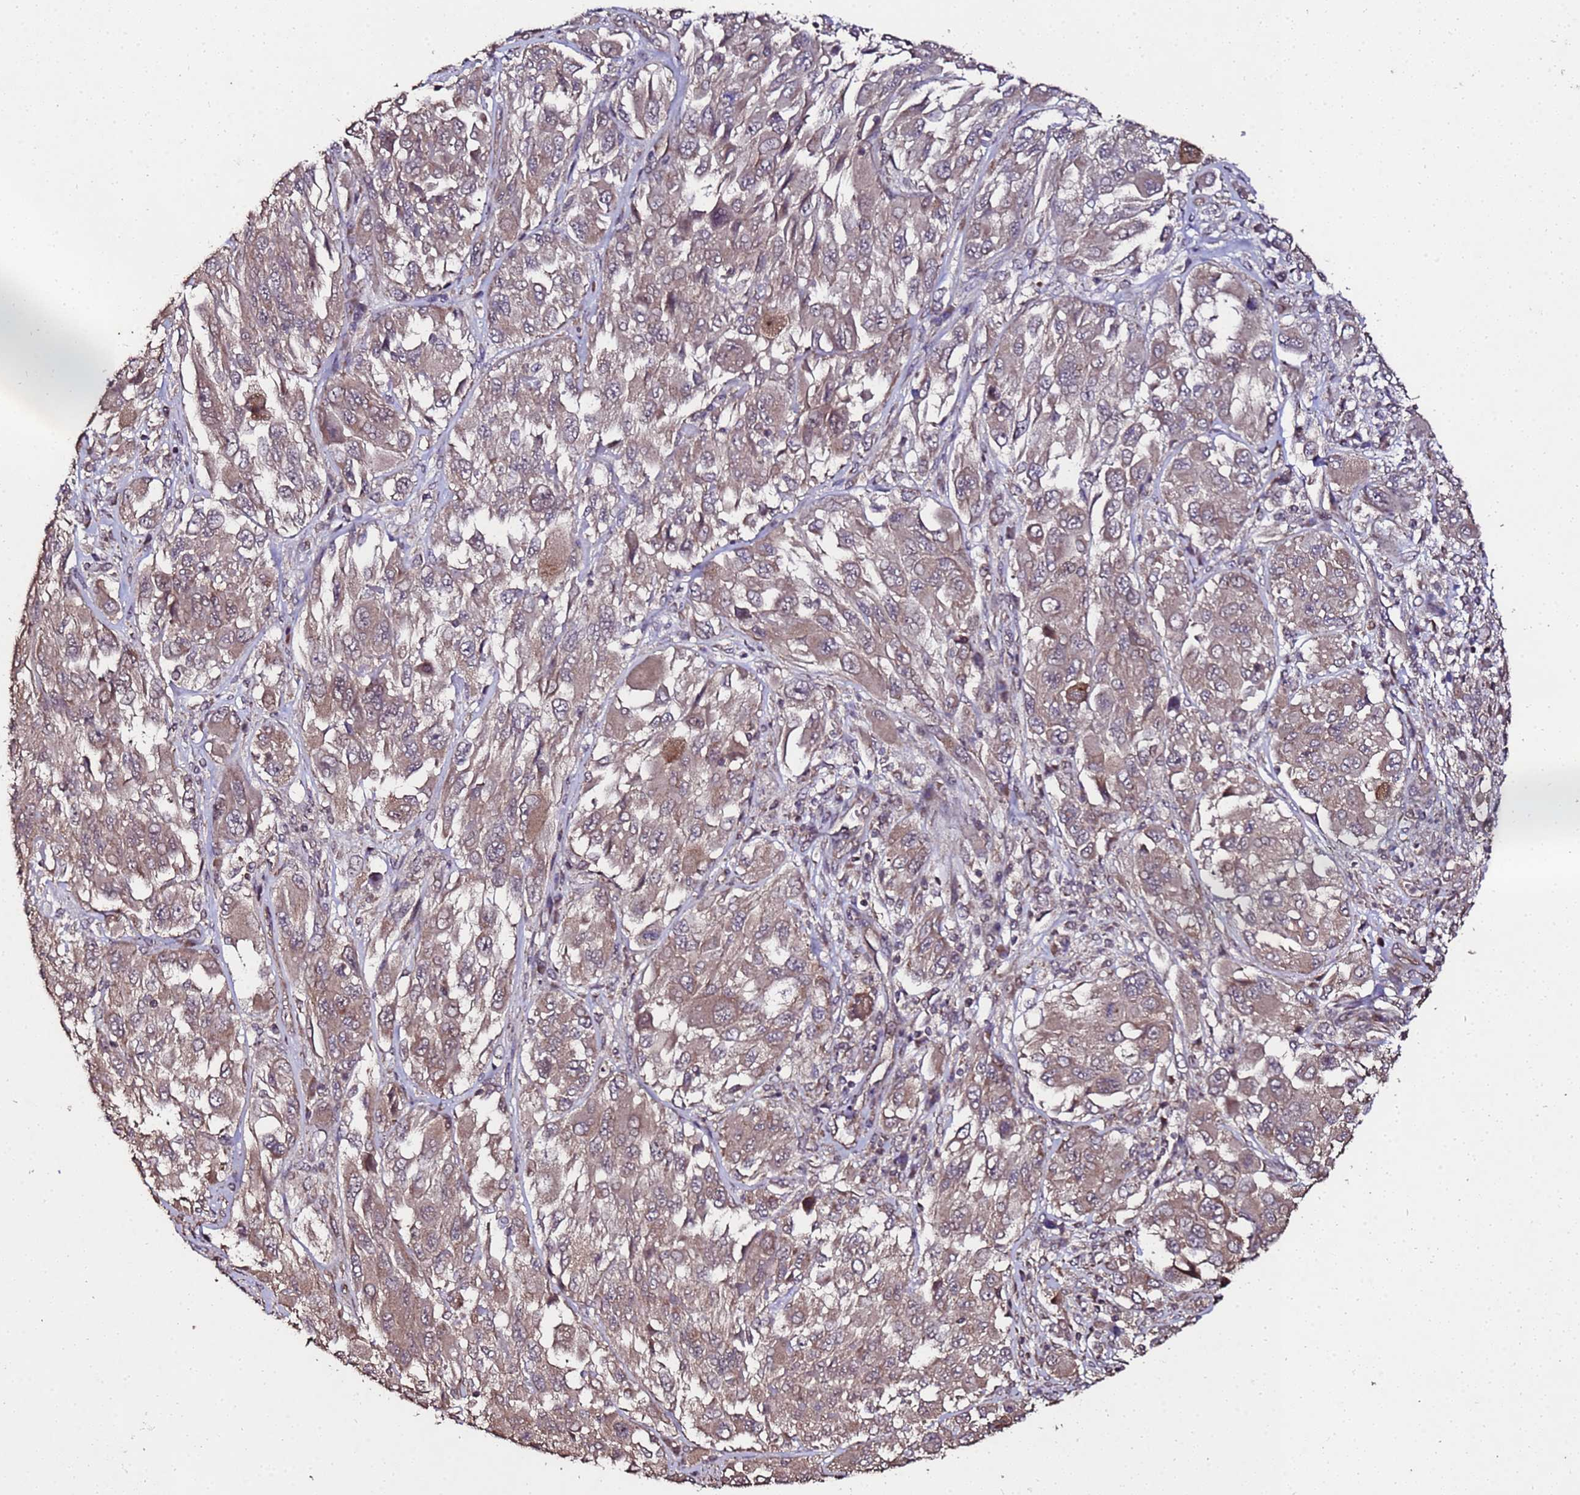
{"staining": {"intensity": "moderate", "quantity": ">75%", "location": "cytoplasmic/membranous"}, "tissue": "melanoma", "cell_type": "Tumor cells", "image_type": "cancer", "snomed": [{"axis": "morphology", "description": "Malignant melanoma, NOS"}, {"axis": "topography", "description": "Skin"}], "caption": "A photomicrograph of melanoma stained for a protein exhibits moderate cytoplasmic/membranous brown staining in tumor cells.", "gene": "PRODH", "patient": {"sex": "female", "age": 91}}